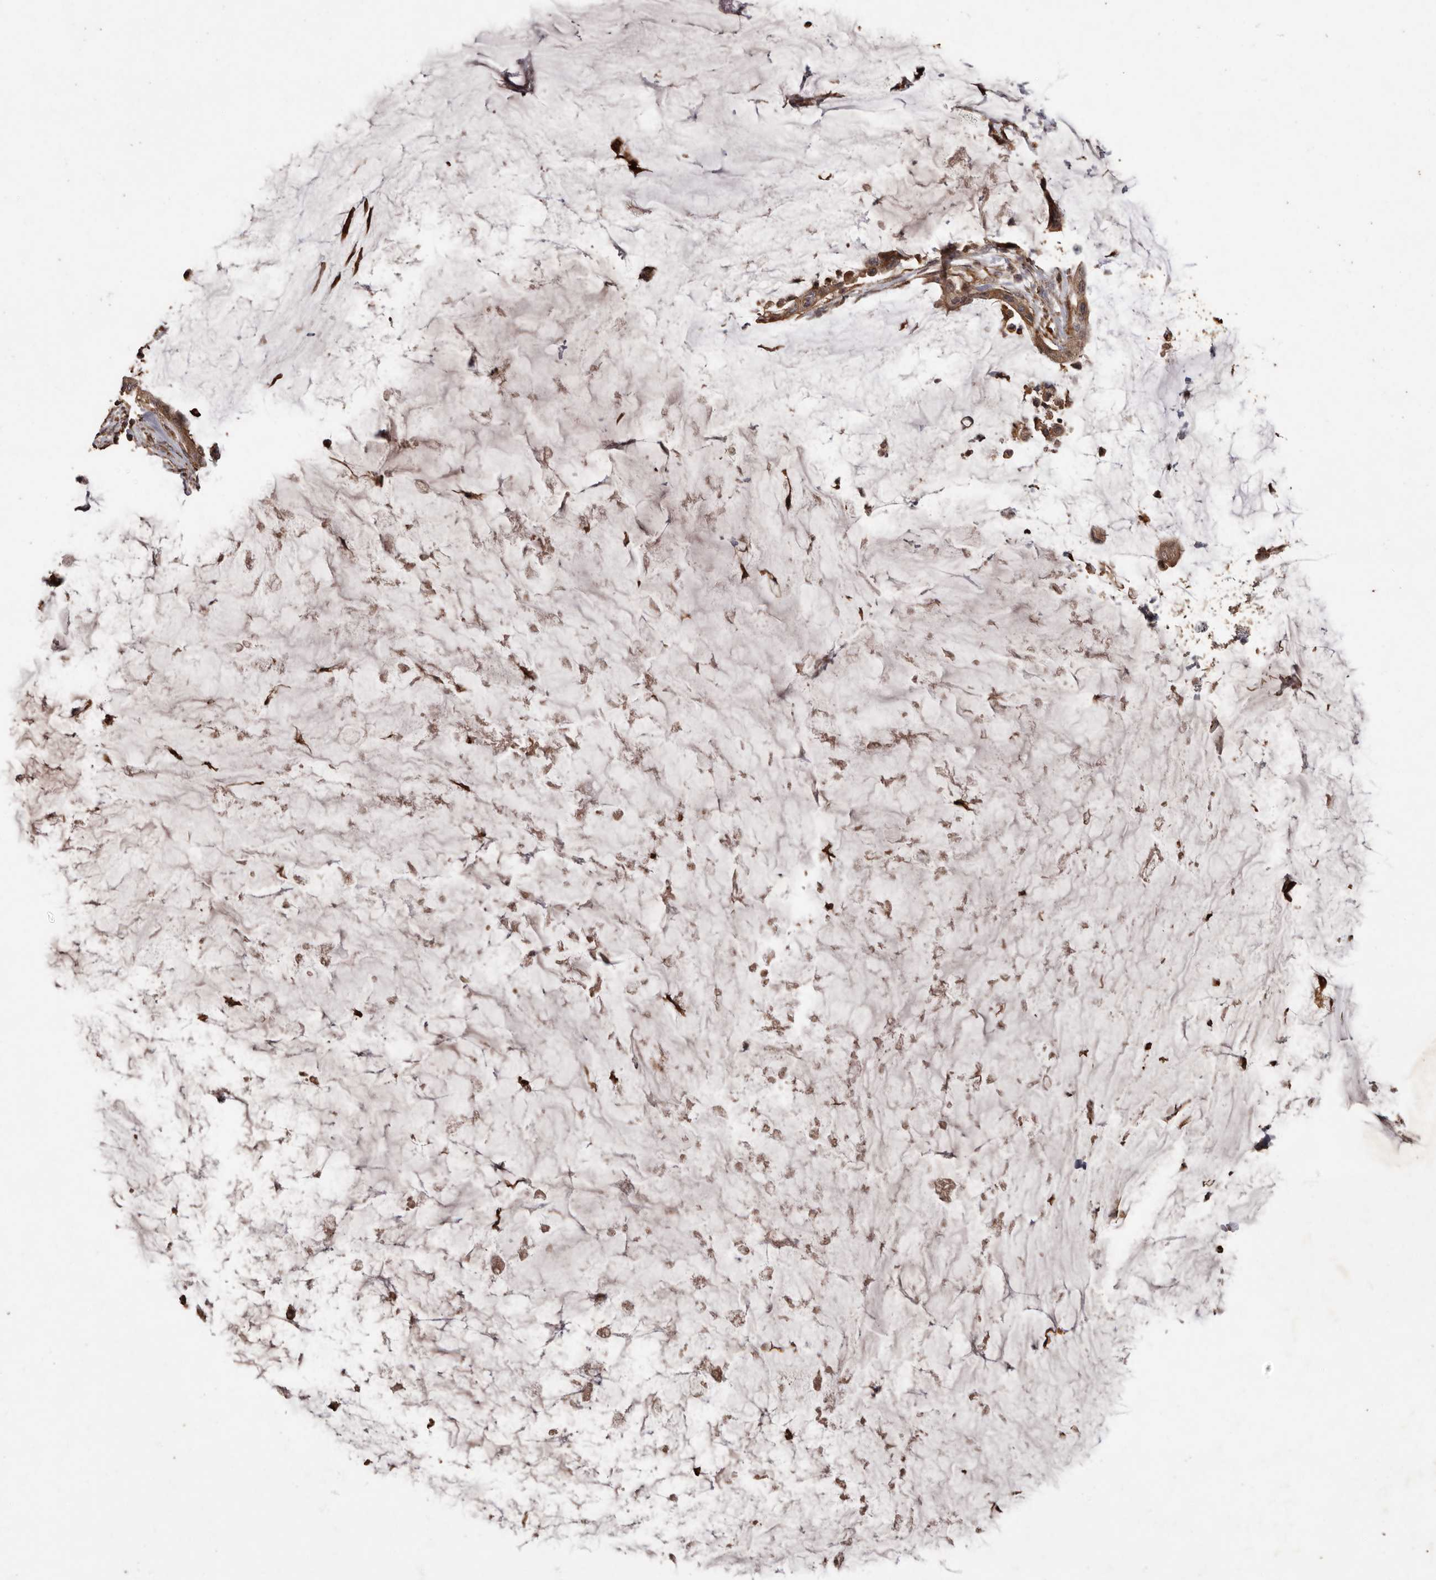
{"staining": {"intensity": "moderate", "quantity": ">75%", "location": "cytoplasmic/membranous"}, "tissue": "pancreatic cancer", "cell_type": "Tumor cells", "image_type": "cancer", "snomed": [{"axis": "morphology", "description": "Adenocarcinoma, NOS"}, {"axis": "topography", "description": "Pancreas"}], "caption": "IHC (DAB (3,3'-diaminobenzidine)) staining of pancreatic cancer (adenocarcinoma) exhibits moderate cytoplasmic/membranous protein positivity in about >75% of tumor cells. (Brightfield microscopy of DAB IHC at high magnification).", "gene": "BRAT1", "patient": {"sex": "male", "age": 41}}